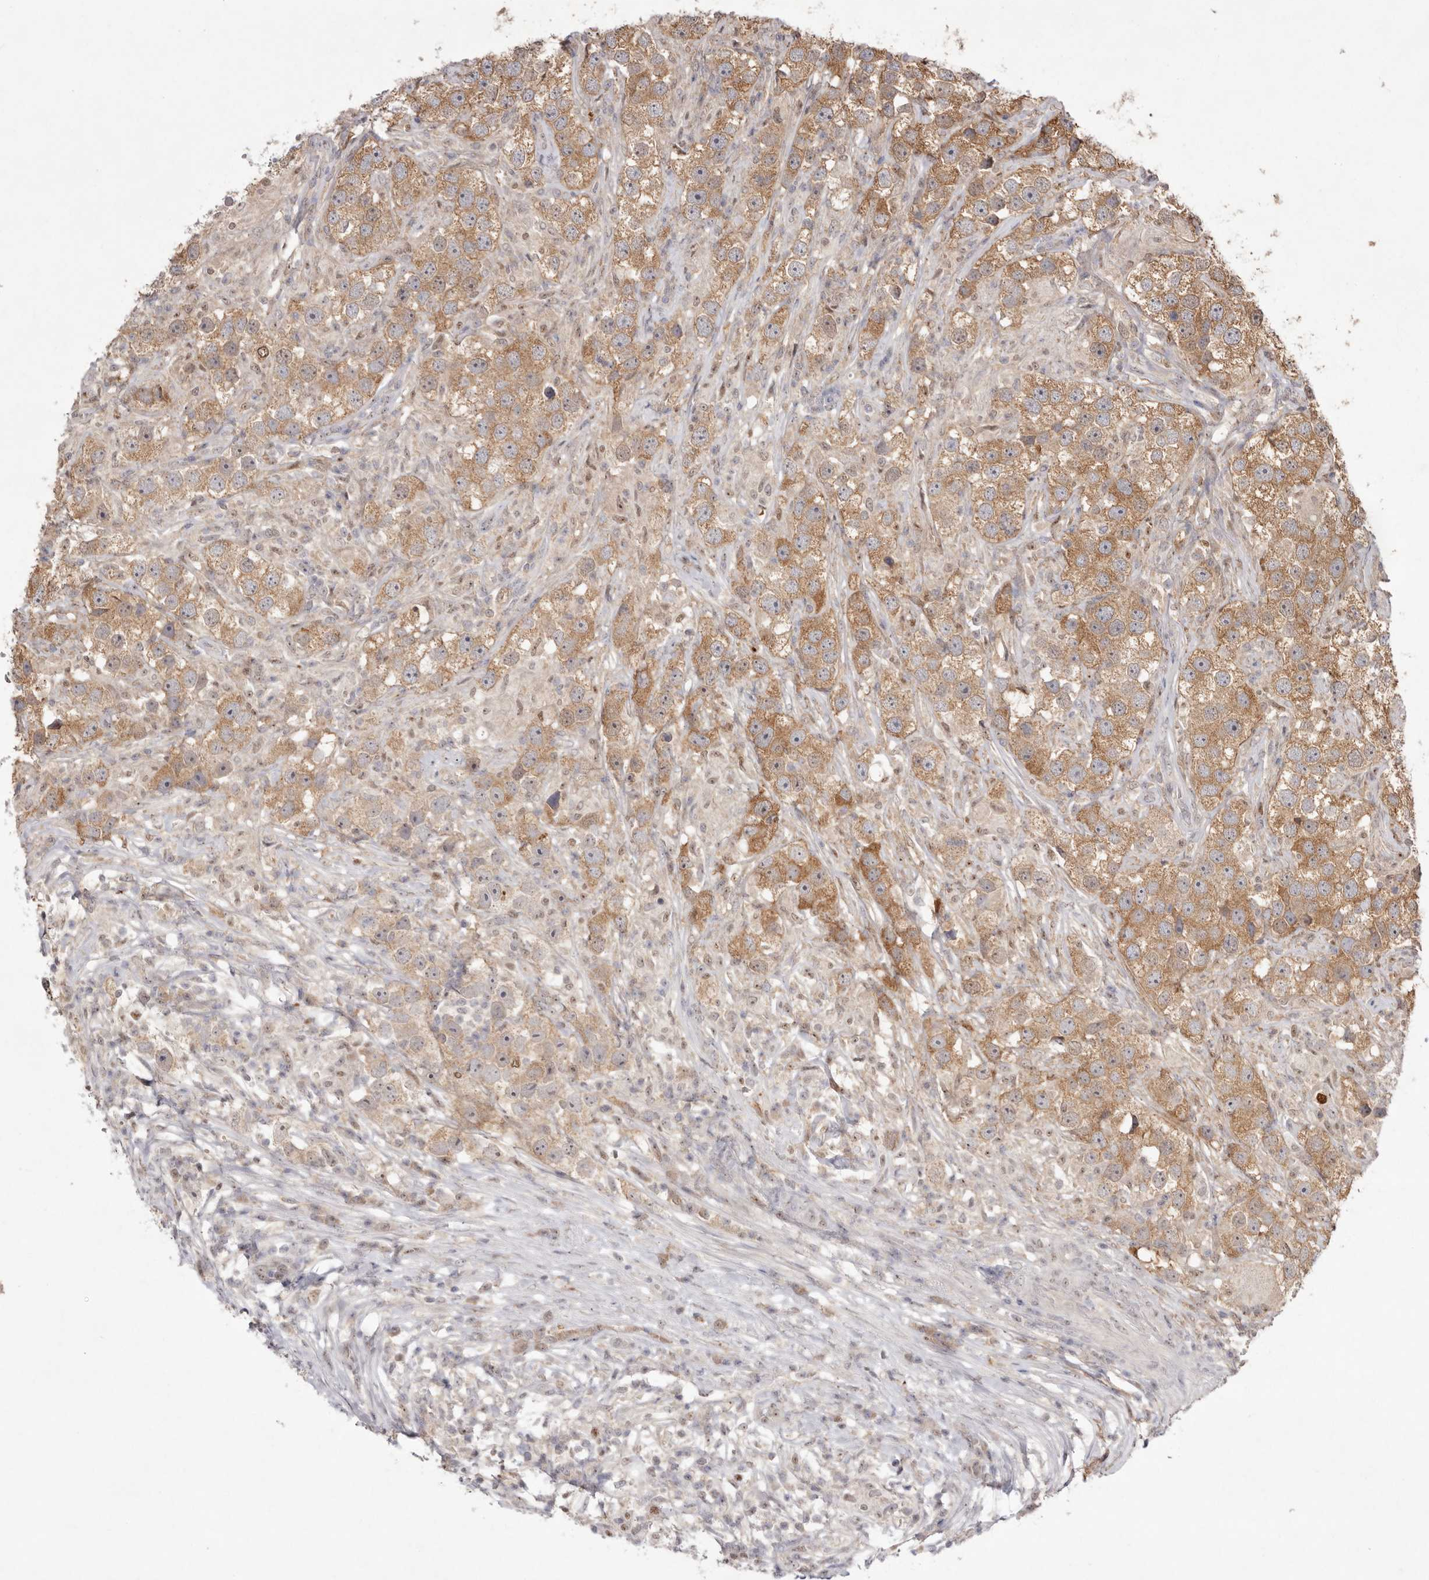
{"staining": {"intensity": "moderate", "quantity": ">75%", "location": "cytoplasmic/membranous"}, "tissue": "testis cancer", "cell_type": "Tumor cells", "image_type": "cancer", "snomed": [{"axis": "morphology", "description": "Seminoma, NOS"}, {"axis": "topography", "description": "Testis"}], "caption": "There is medium levels of moderate cytoplasmic/membranous staining in tumor cells of seminoma (testis), as demonstrated by immunohistochemical staining (brown color).", "gene": "TADA1", "patient": {"sex": "male", "age": 49}}